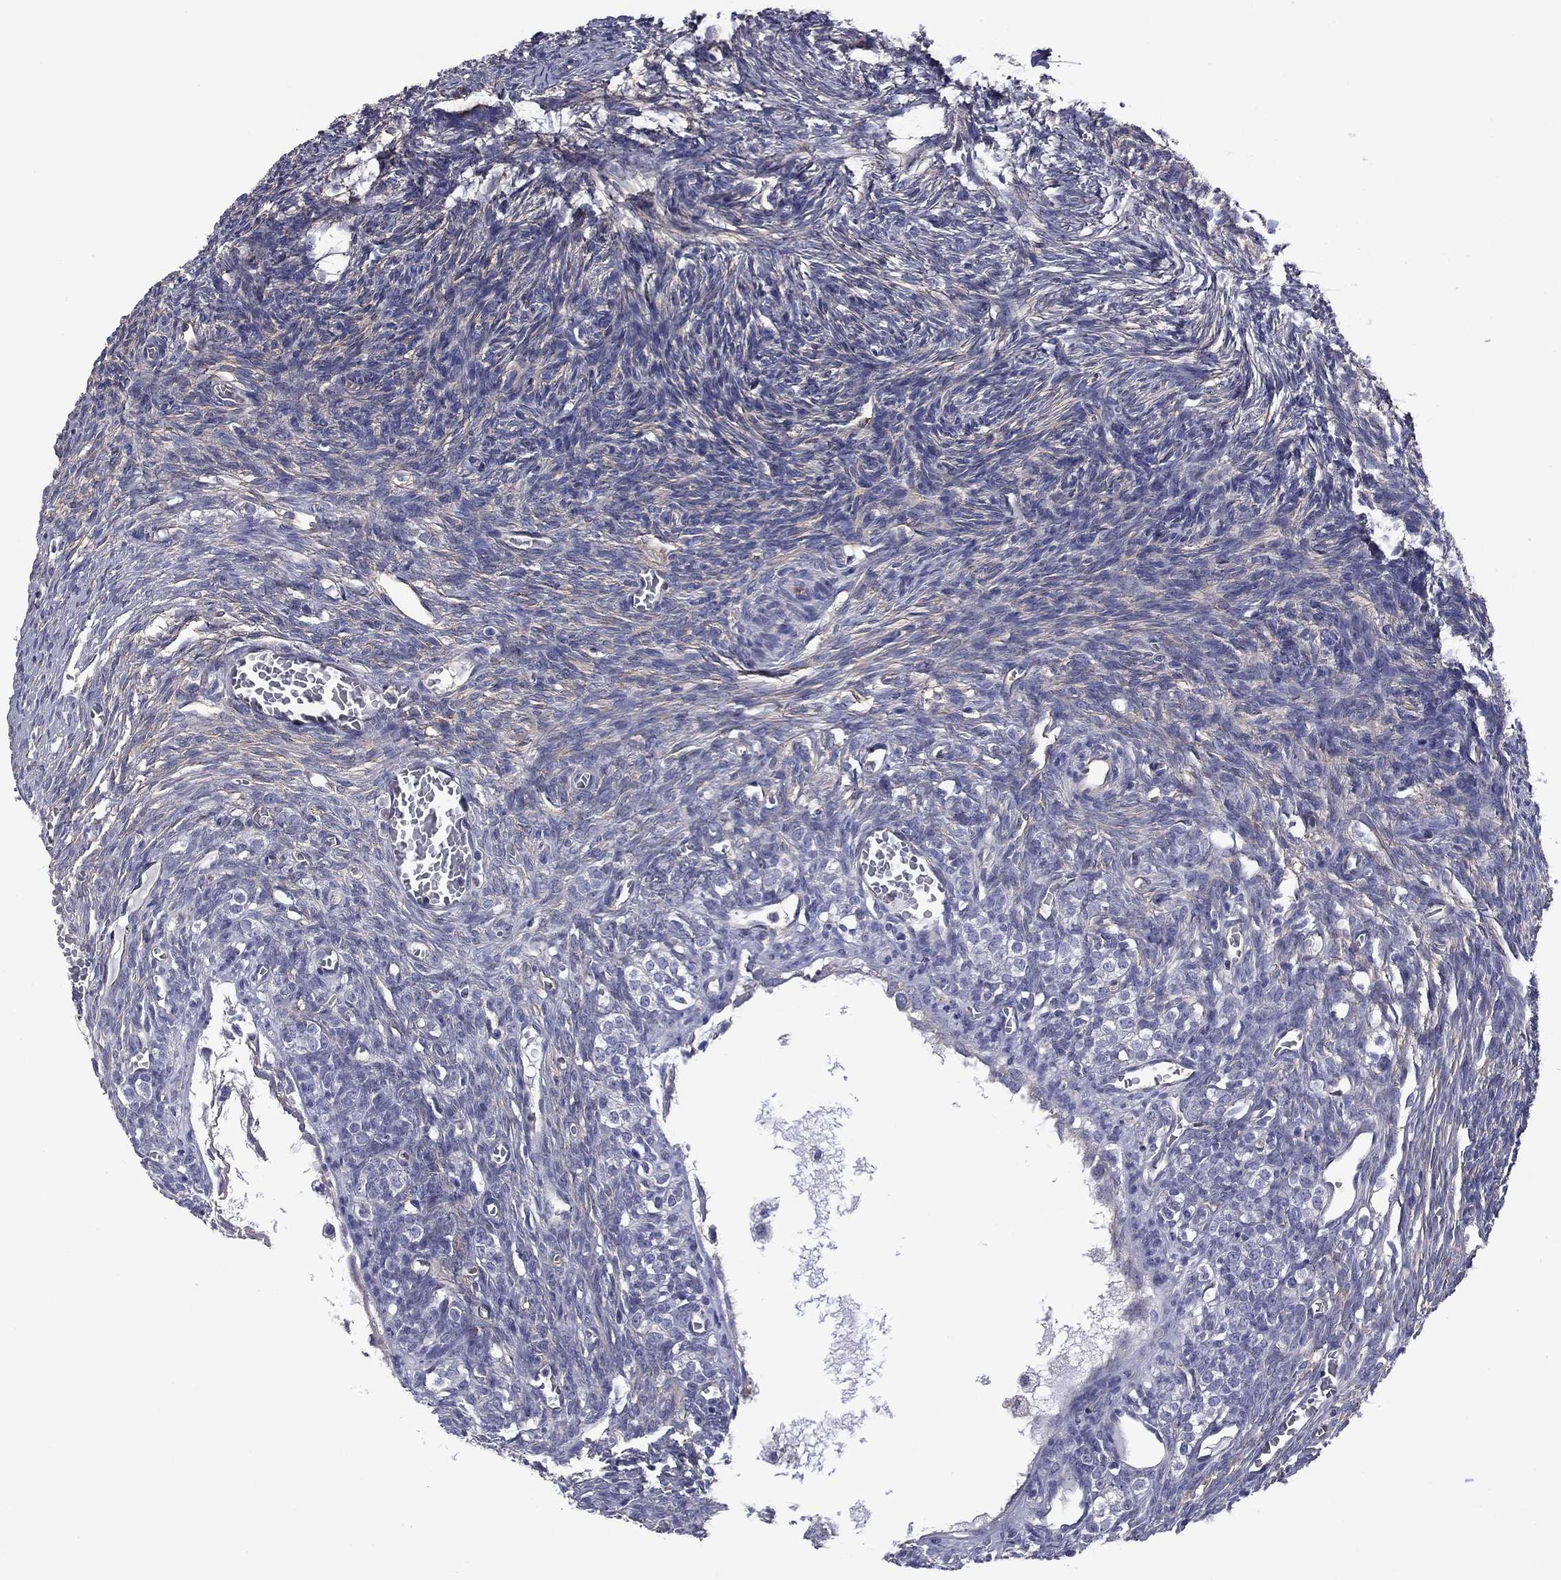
{"staining": {"intensity": "negative", "quantity": "none", "location": "none"}, "tissue": "ovary", "cell_type": "Follicle cells", "image_type": "normal", "snomed": [{"axis": "morphology", "description": "Normal tissue, NOS"}, {"axis": "topography", "description": "Ovary"}], "caption": "DAB immunohistochemical staining of unremarkable human ovary exhibits no significant staining in follicle cells.", "gene": "TCHH", "patient": {"sex": "female", "age": 27}}